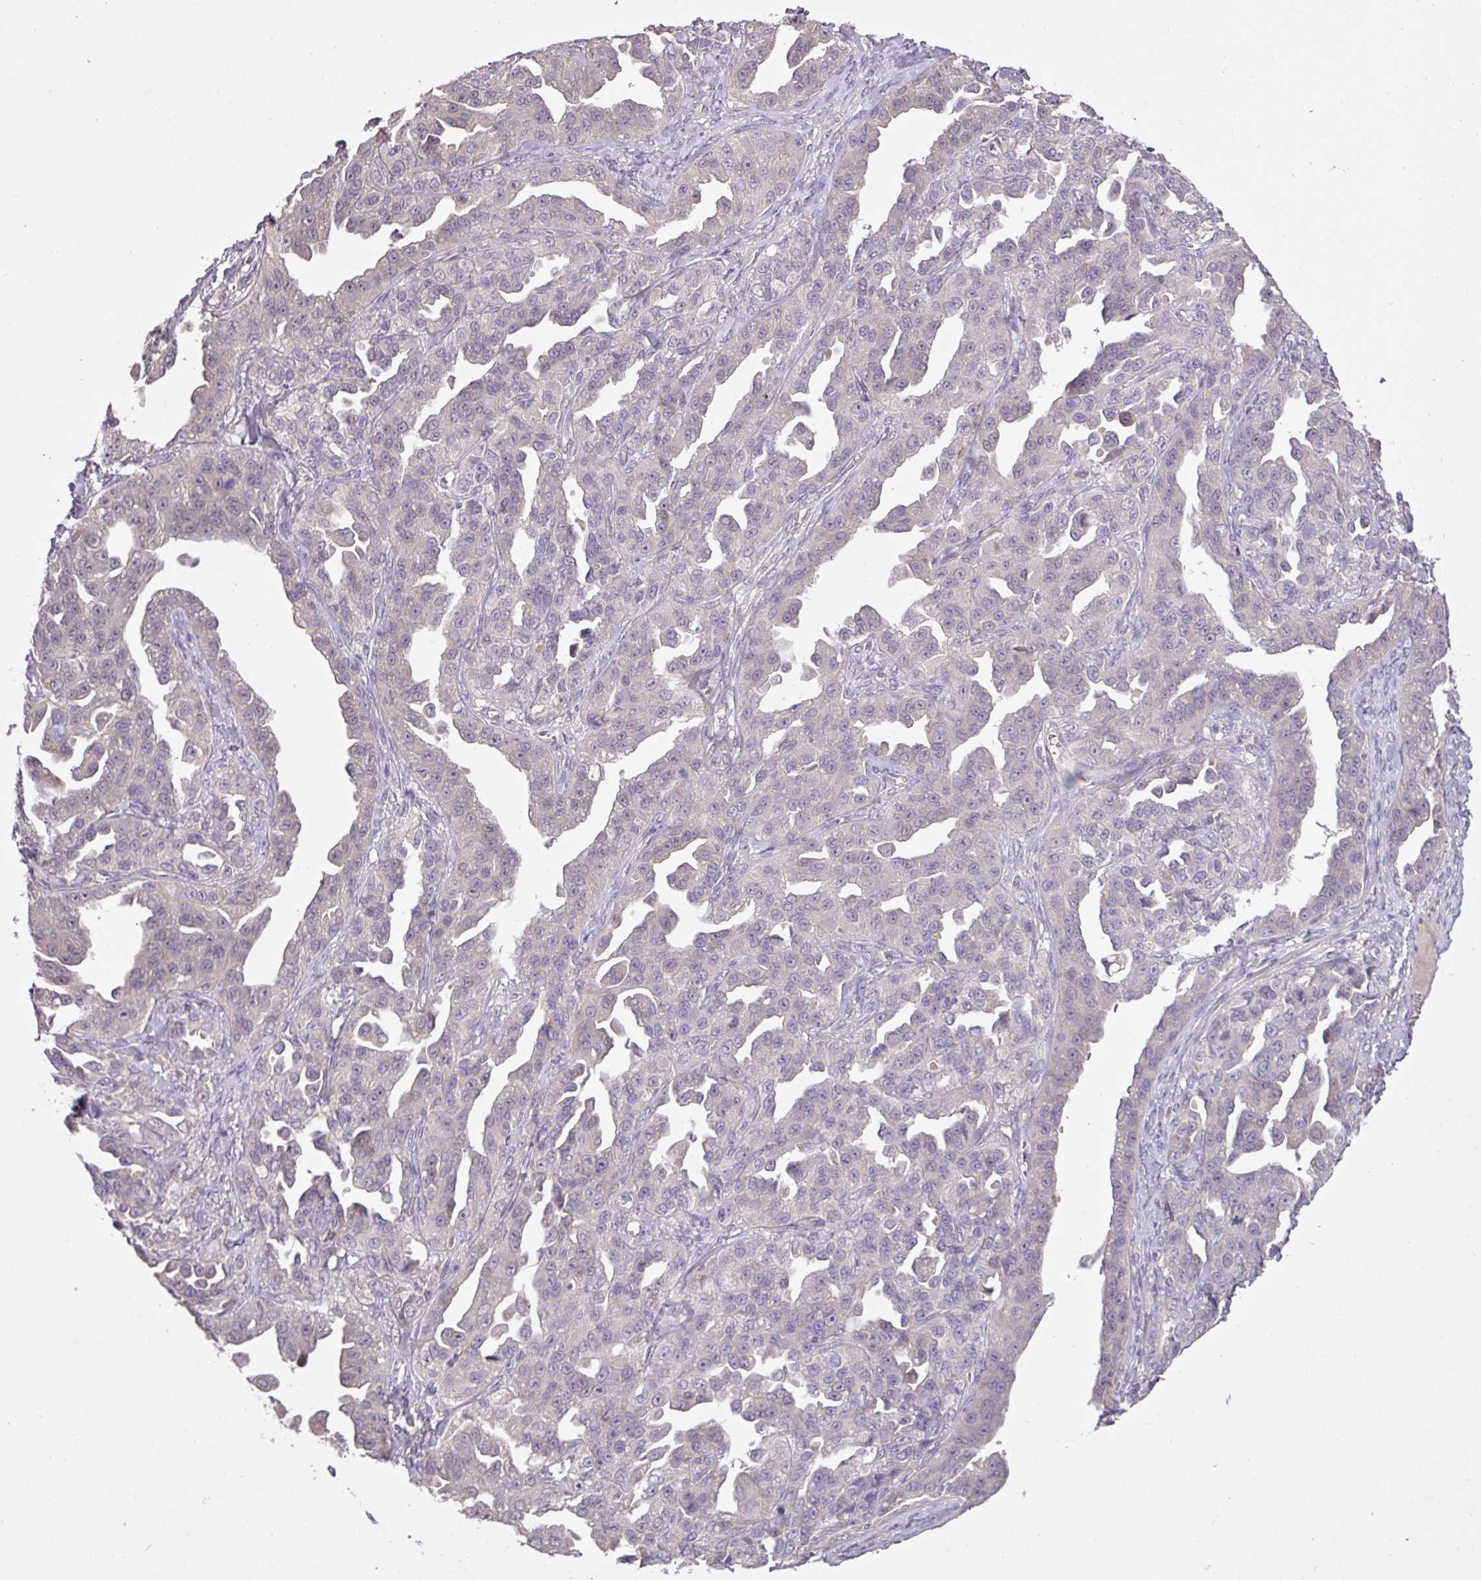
{"staining": {"intensity": "negative", "quantity": "none", "location": "none"}, "tissue": "ovarian cancer", "cell_type": "Tumor cells", "image_type": "cancer", "snomed": [{"axis": "morphology", "description": "Cystadenocarcinoma, serous, NOS"}, {"axis": "topography", "description": "Ovary"}], "caption": "Human serous cystadenocarcinoma (ovarian) stained for a protein using IHC demonstrates no positivity in tumor cells.", "gene": "PRADC1", "patient": {"sex": "female", "age": 75}}